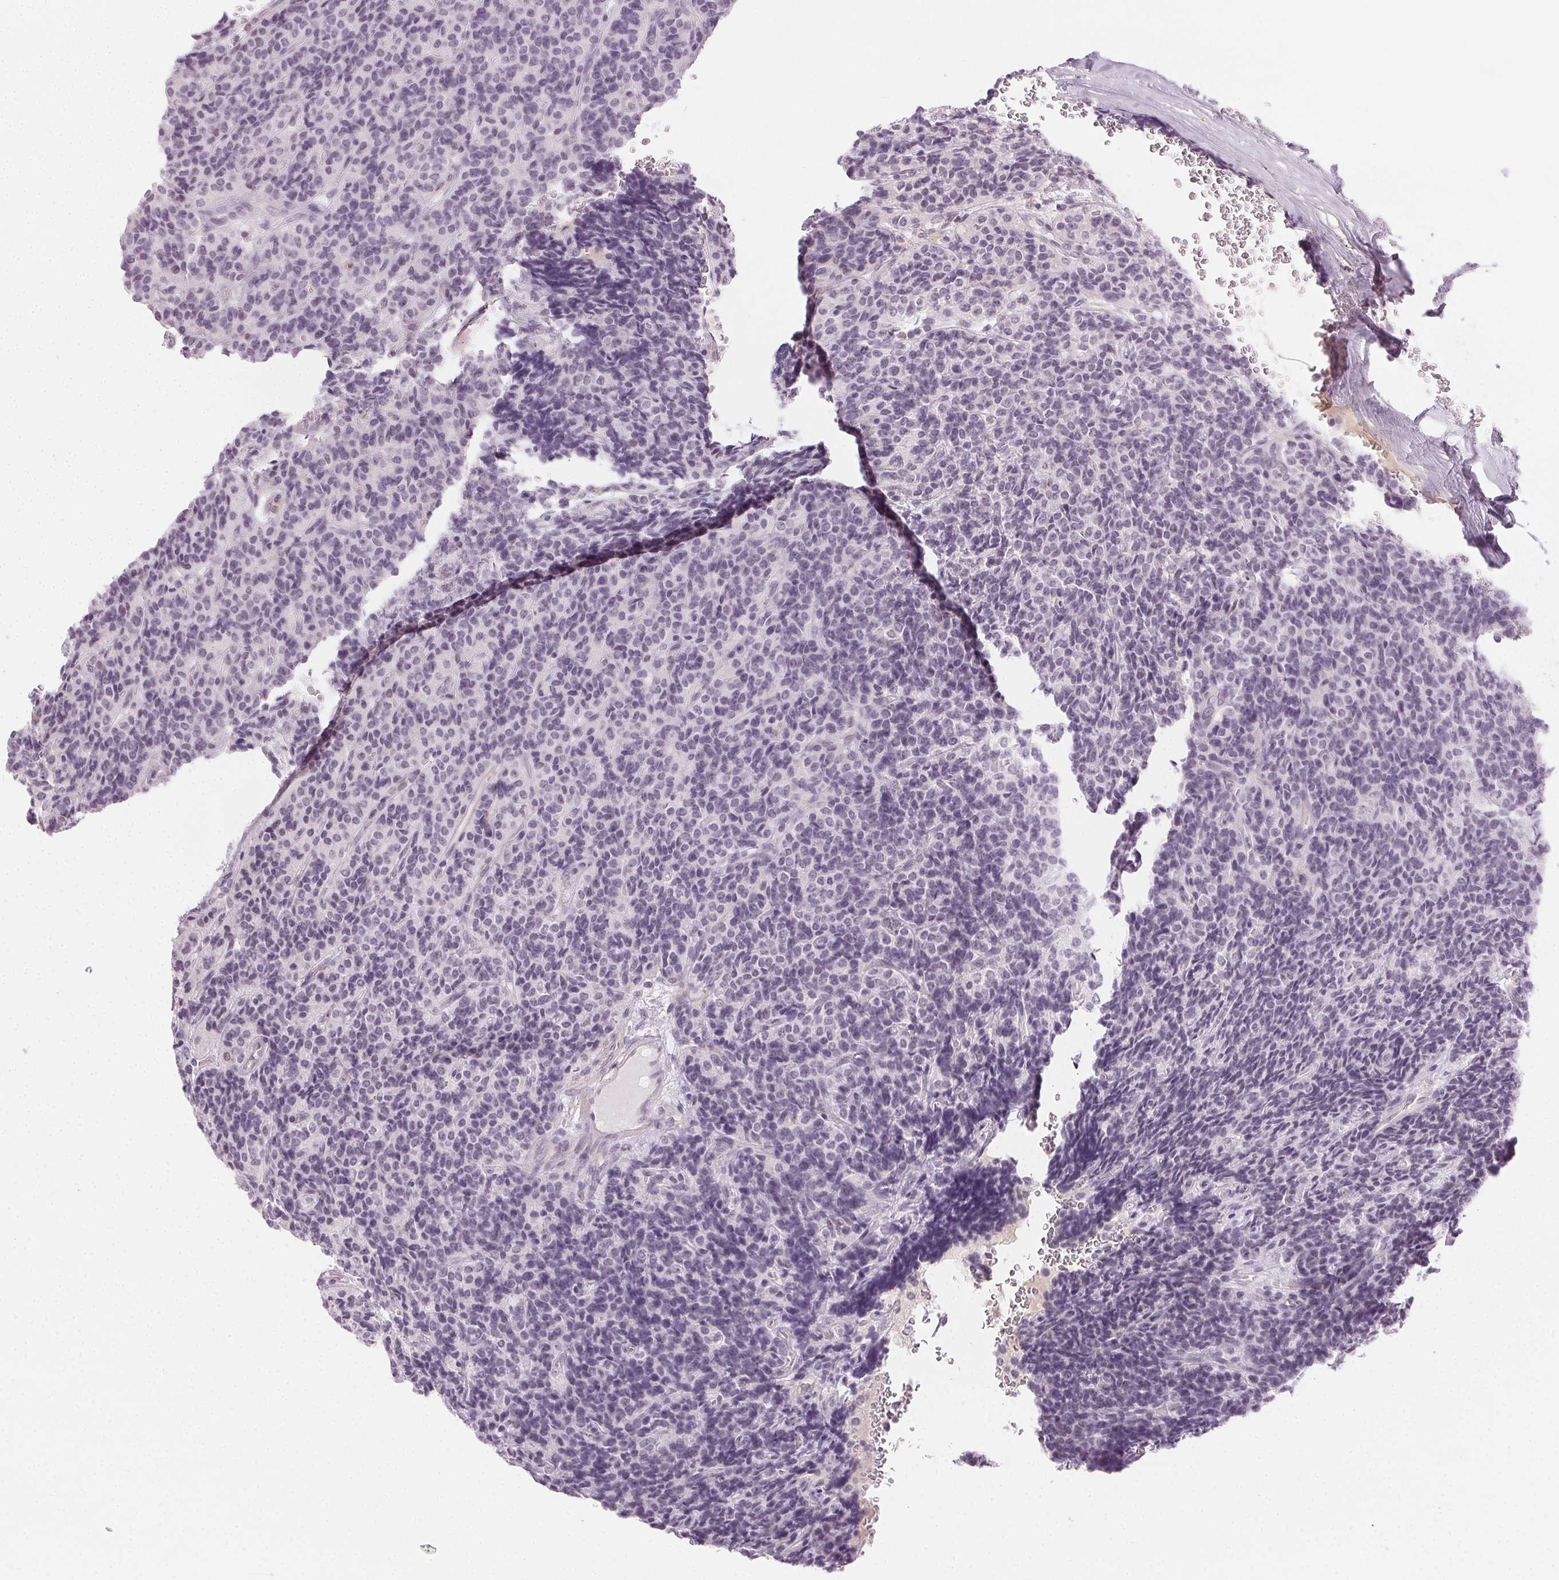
{"staining": {"intensity": "negative", "quantity": "none", "location": "none"}, "tissue": "carcinoid", "cell_type": "Tumor cells", "image_type": "cancer", "snomed": [{"axis": "morphology", "description": "Carcinoid, malignant, NOS"}, {"axis": "topography", "description": "Pancreas"}], "caption": "An immunohistochemistry (IHC) image of carcinoid is shown. There is no staining in tumor cells of carcinoid. (Brightfield microscopy of DAB immunohistochemistry (IHC) at high magnification).", "gene": "AIF1L", "patient": {"sex": "male", "age": 36}}